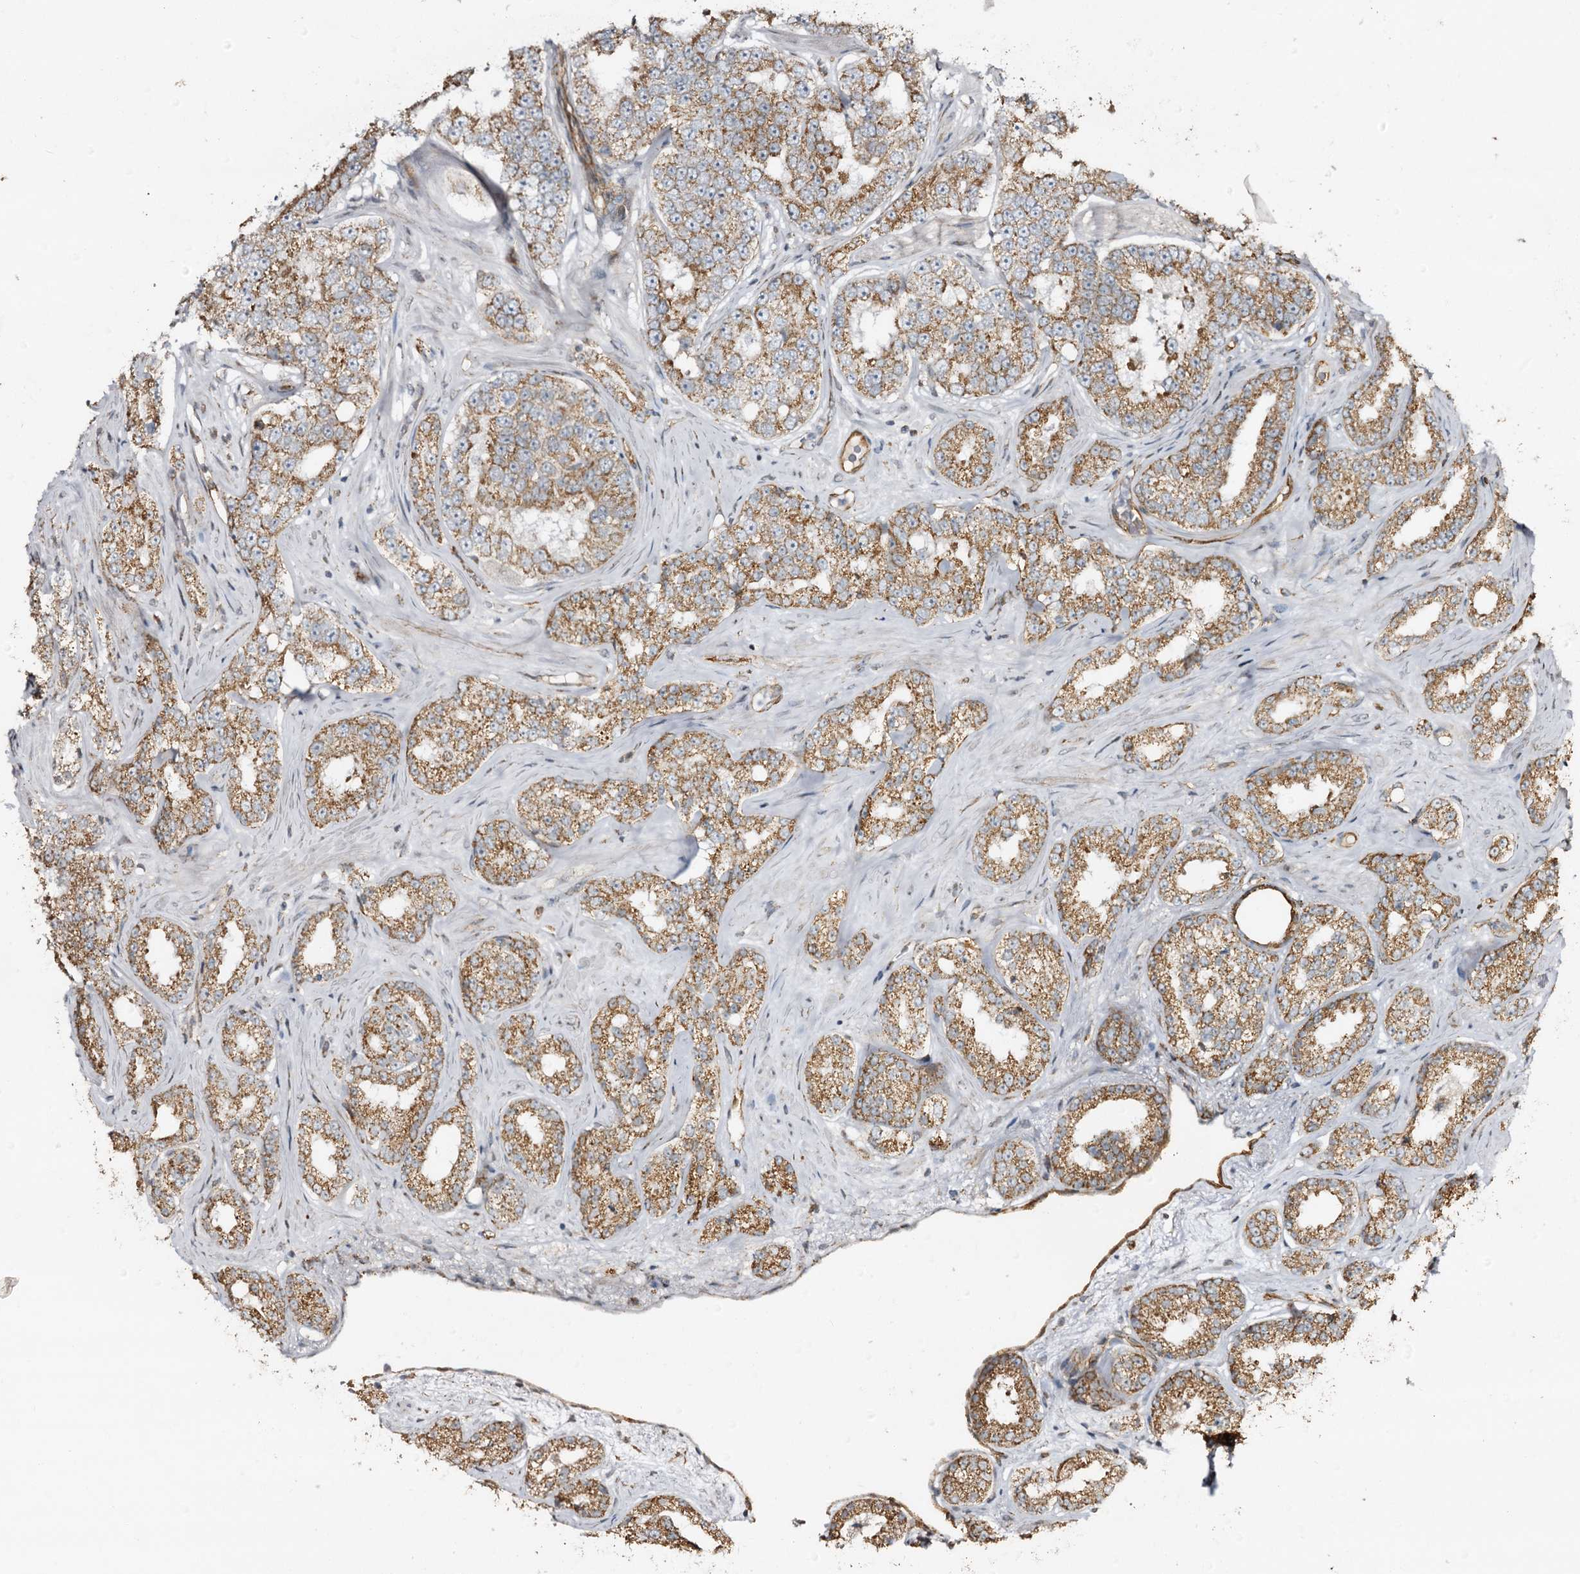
{"staining": {"intensity": "moderate", "quantity": ">75%", "location": "cytoplasmic/membranous"}, "tissue": "prostate cancer", "cell_type": "Tumor cells", "image_type": "cancer", "snomed": [{"axis": "morphology", "description": "Normal tissue, NOS"}, {"axis": "morphology", "description": "Adenocarcinoma, High grade"}, {"axis": "topography", "description": "Prostate"}], "caption": "IHC image of prostate cancer (high-grade adenocarcinoma) stained for a protein (brown), which reveals medium levels of moderate cytoplasmic/membranous staining in approximately >75% of tumor cells.", "gene": "CBR4", "patient": {"sex": "male", "age": 83}}